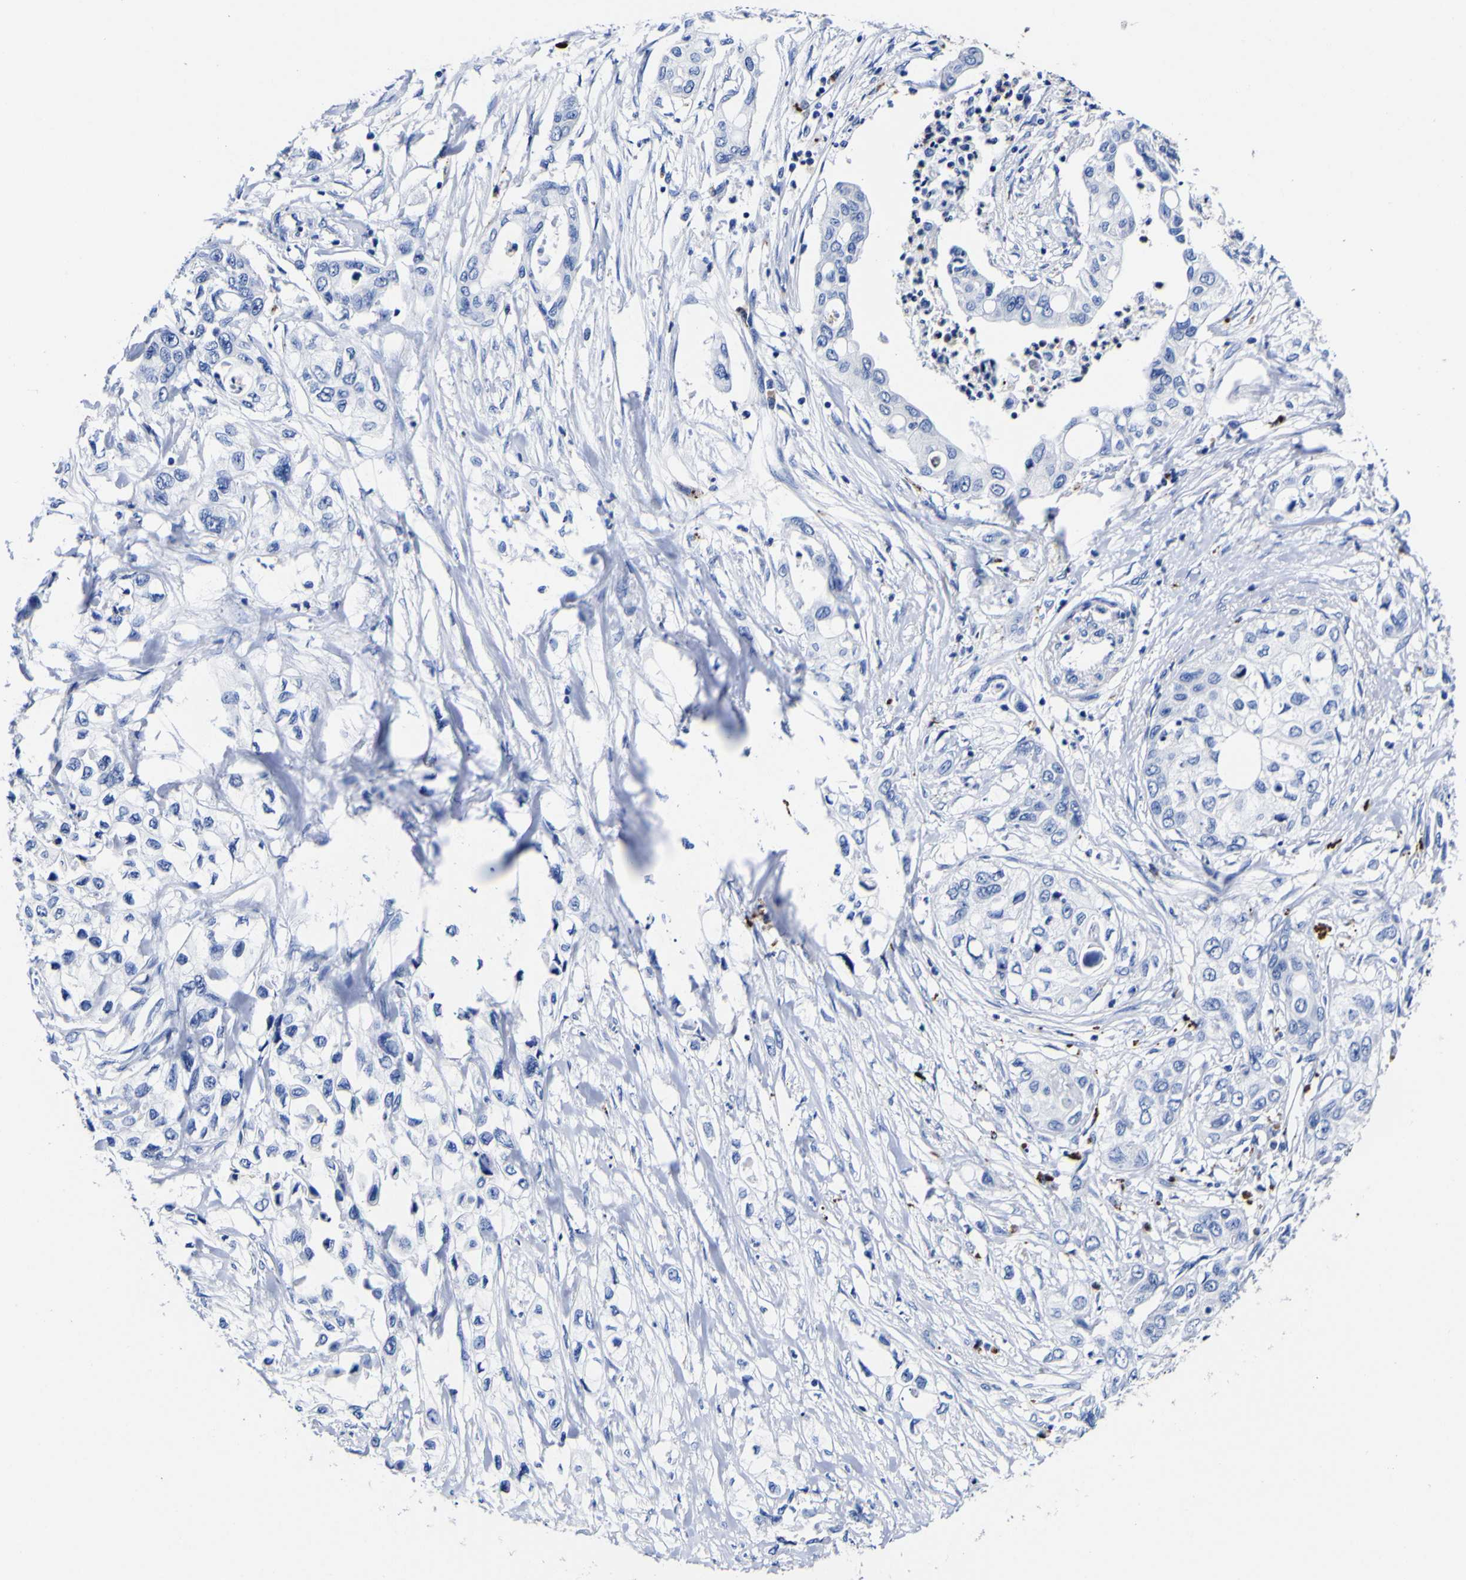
{"staining": {"intensity": "negative", "quantity": "none", "location": "none"}, "tissue": "pancreatic cancer", "cell_type": "Tumor cells", "image_type": "cancer", "snomed": [{"axis": "morphology", "description": "Adenocarcinoma, NOS"}, {"axis": "topography", "description": "Pancreas"}], "caption": "Tumor cells are negative for brown protein staining in adenocarcinoma (pancreatic).", "gene": "HLA-DQA1", "patient": {"sex": "female", "age": 70}}